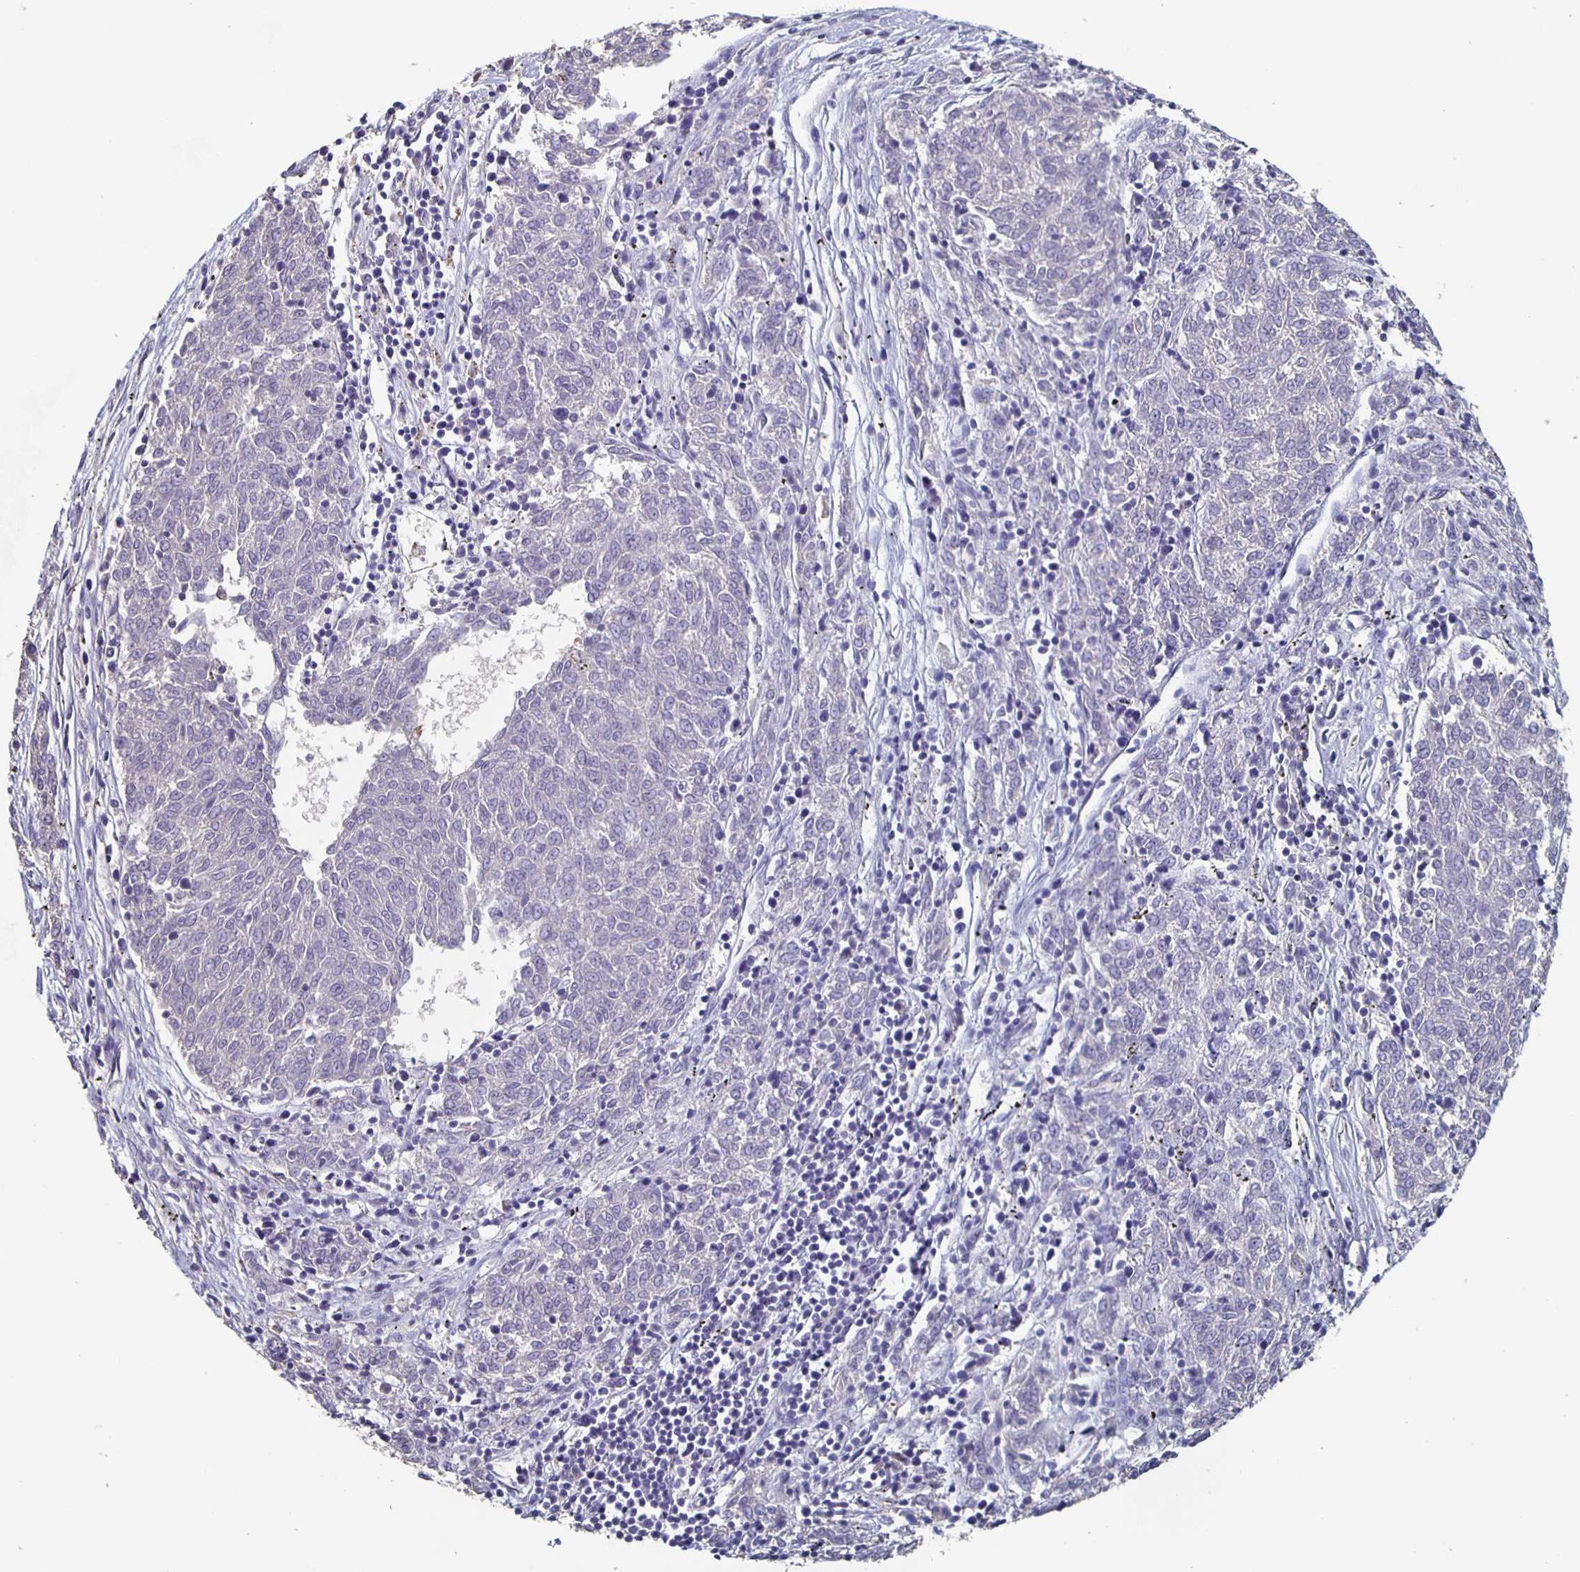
{"staining": {"intensity": "negative", "quantity": "none", "location": "none"}, "tissue": "melanoma", "cell_type": "Tumor cells", "image_type": "cancer", "snomed": [{"axis": "morphology", "description": "Malignant melanoma, NOS"}, {"axis": "topography", "description": "Skin"}], "caption": "High magnification brightfield microscopy of malignant melanoma stained with DAB (3,3'-diaminobenzidine) (brown) and counterstained with hematoxylin (blue): tumor cells show no significant expression.", "gene": "CACNA2D2", "patient": {"sex": "female", "age": 72}}